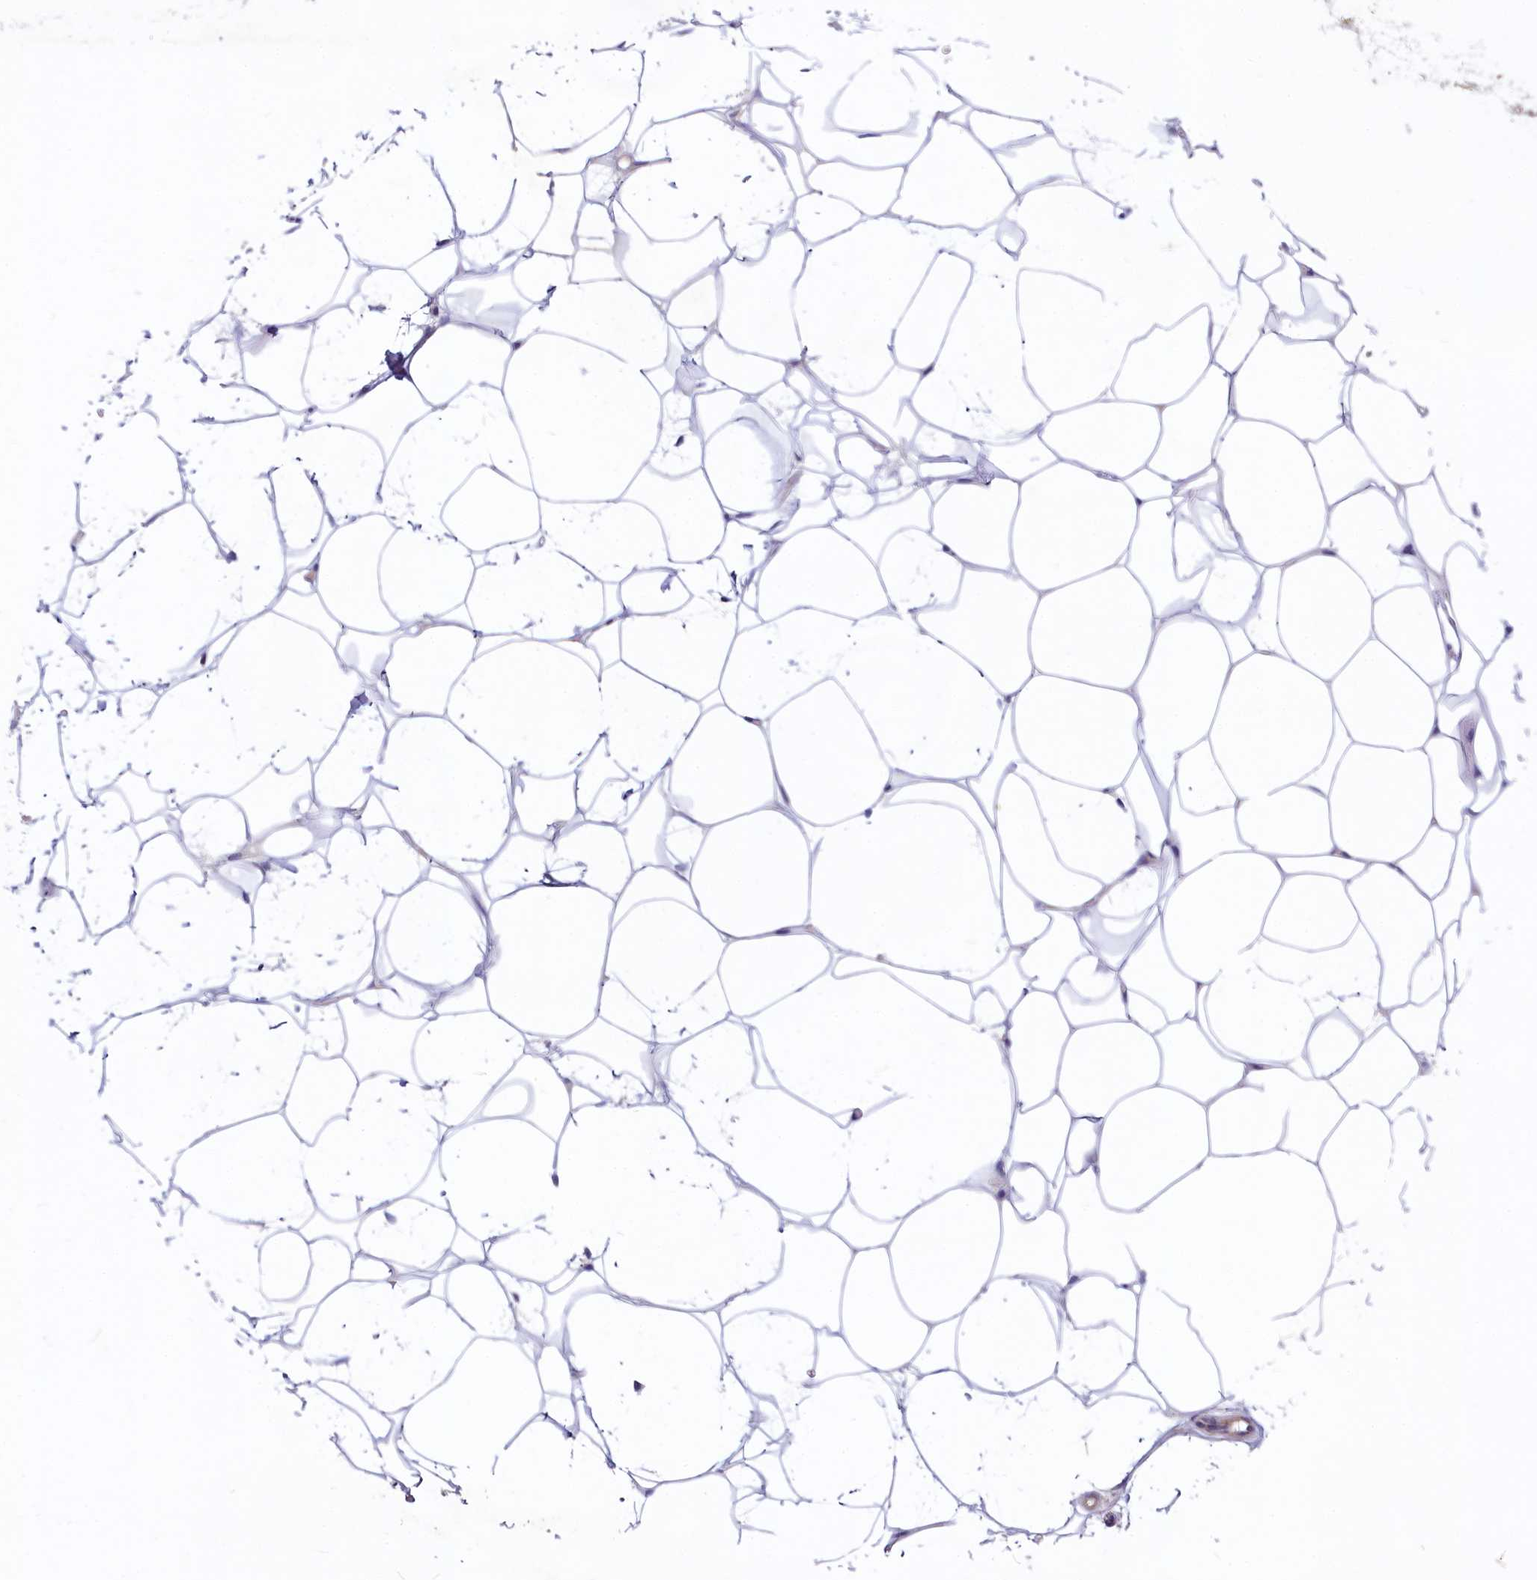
{"staining": {"intensity": "negative", "quantity": "none", "location": "none"}, "tissue": "adipose tissue", "cell_type": "Adipocytes", "image_type": "normal", "snomed": [{"axis": "morphology", "description": "Normal tissue, NOS"}, {"axis": "topography", "description": "Breast"}], "caption": "Immunohistochemistry (IHC) of unremarkable human adipose tissue exhibits no staining in adipocytes. (DAB (3,3'-diaminobenzidine) immunohistochemistry (IHC) with hematoxylin counter stain).", "gene": "PROCR", "patient": {"sex": "female", "age": 26}}